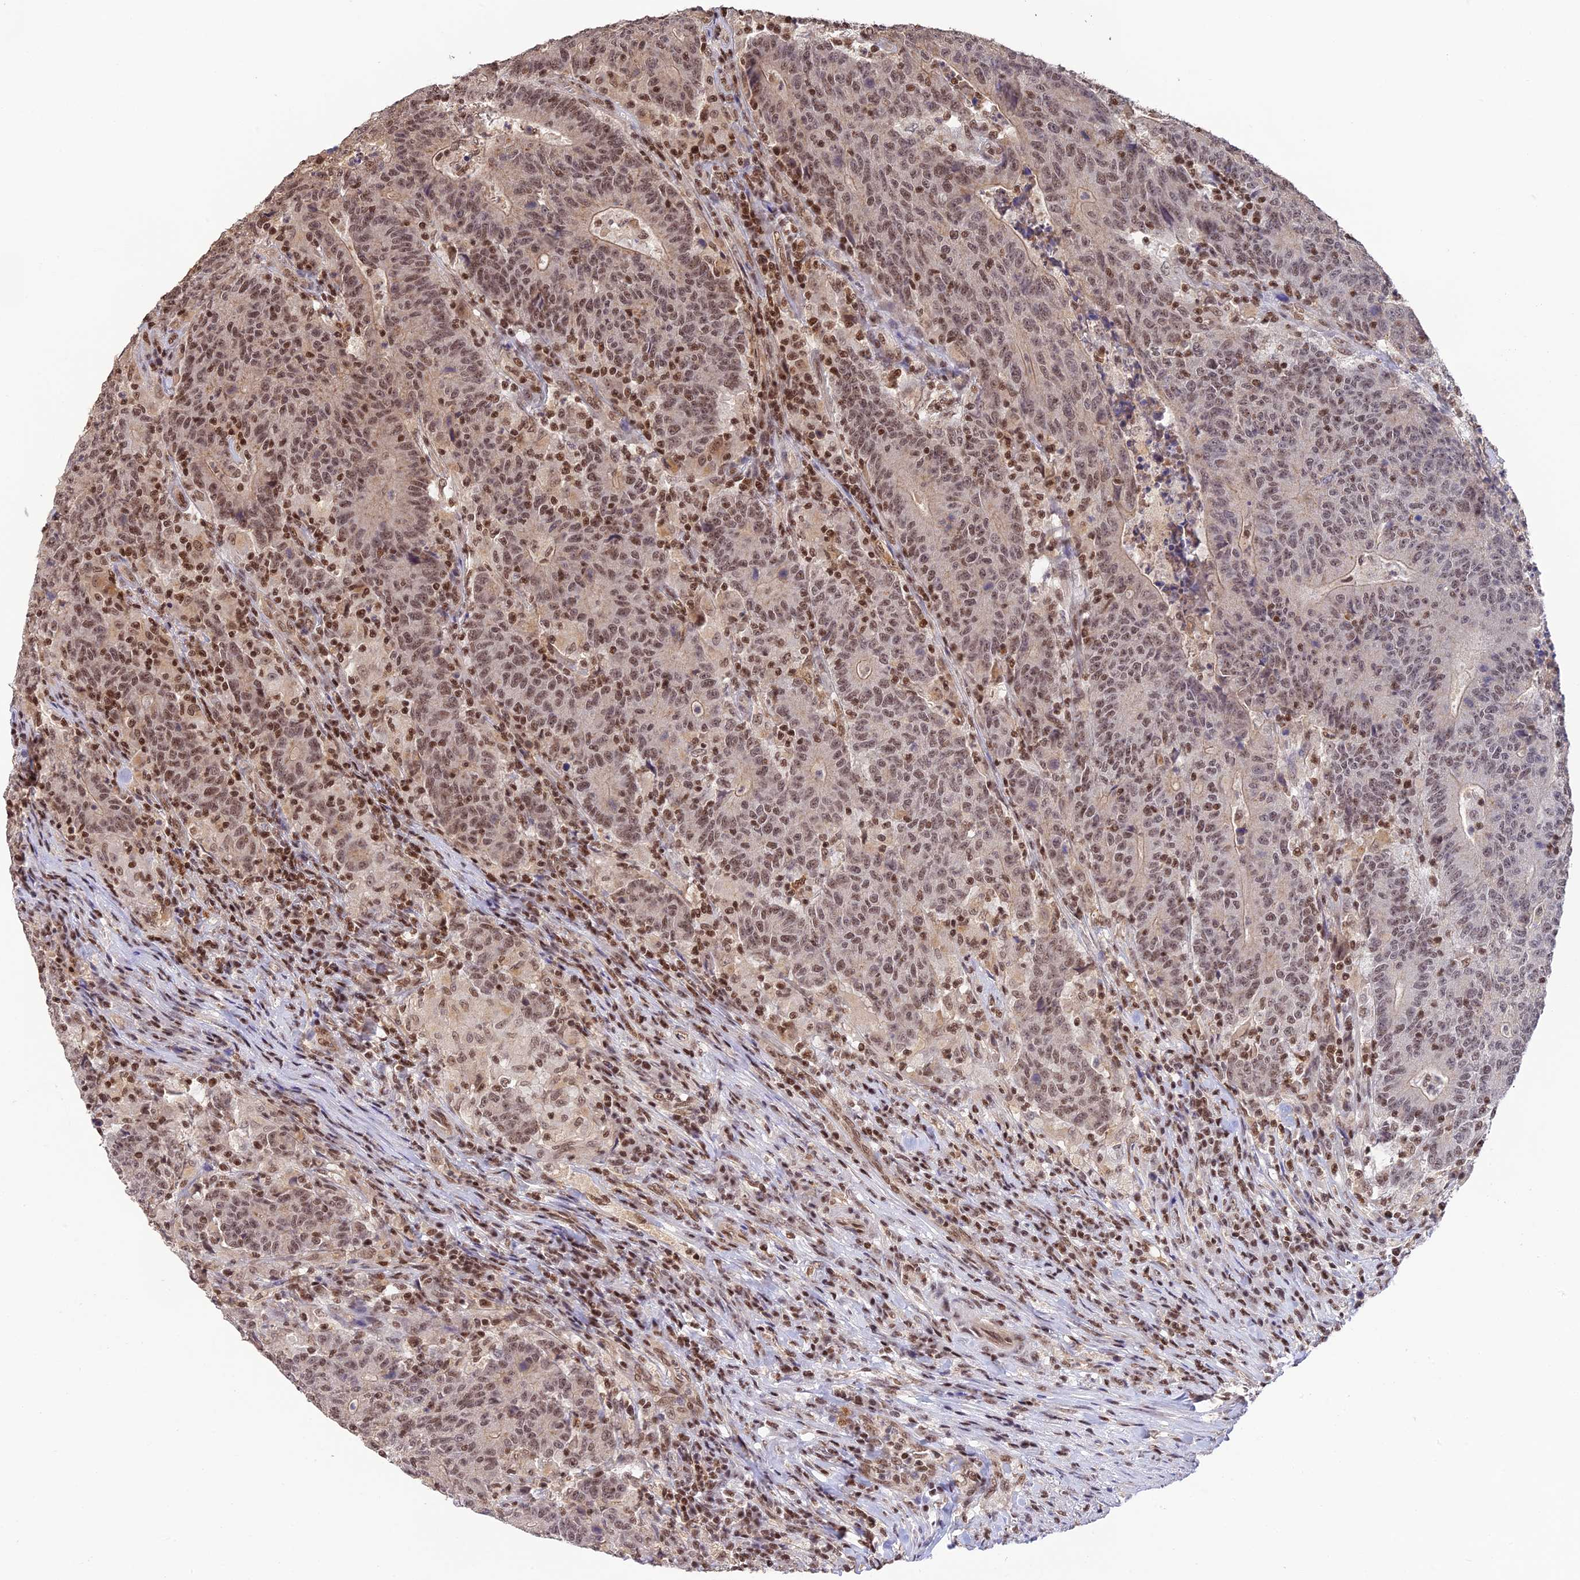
{"staining": {"intensity": "moderate", "quantity": ">75%", "location": "nuclear"}, "tissue": "colorectal cancer", "cell_type": "Tumor cells", "image_type": "cancer", "snomed": [{"axis": "morphology", "description": "Adenocarcinoma, NOS"}, {"axis": "topography", "description": "Colon"}], "caption": "This is a photomicrograph of immunohistochemistry staining of adenocarcinoma (colorectal), which shows moderate staining in the nuclear of tumor cells.", "gene": "THAP11", "patient": {"sex": "female", "age": 75}}